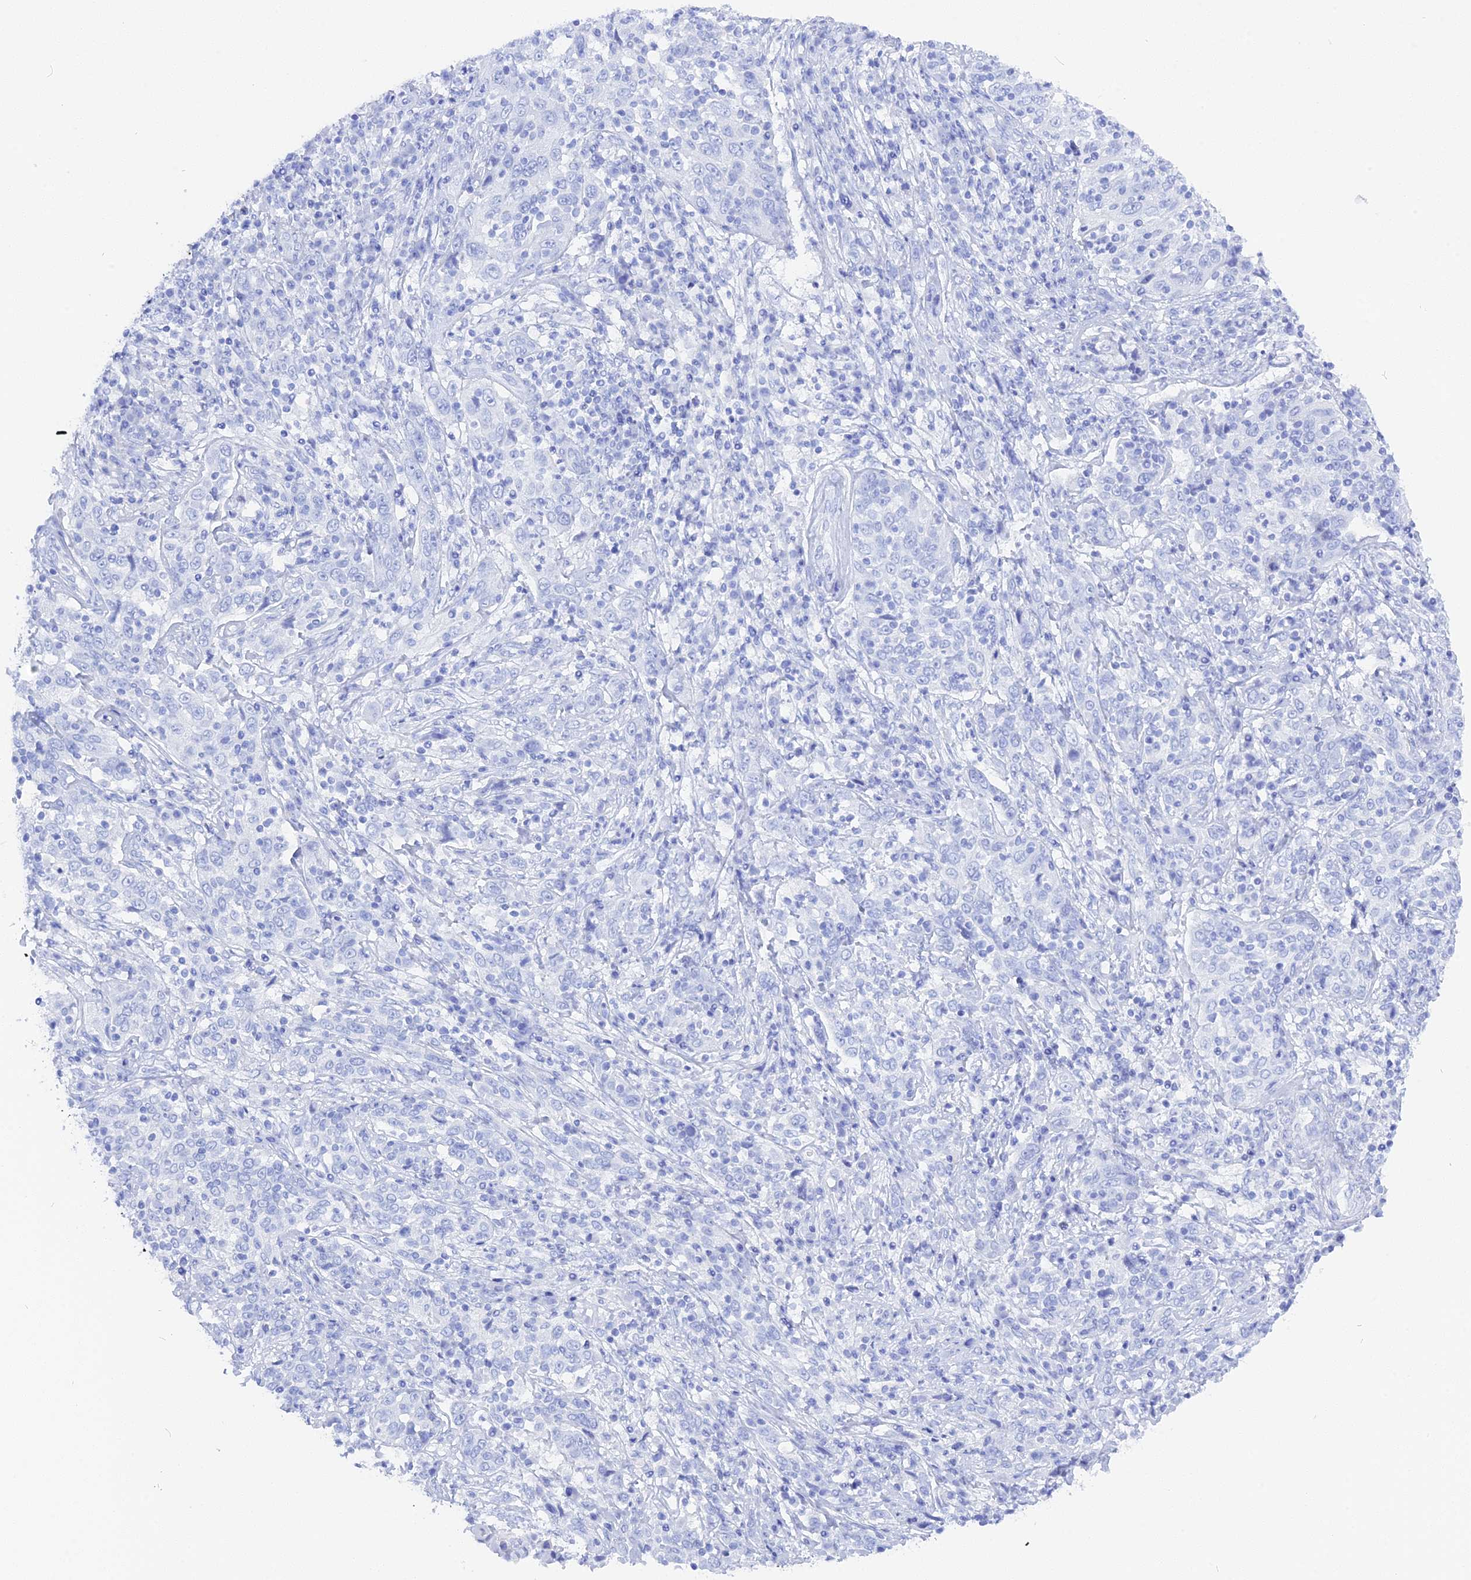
{"staining": {"intensity": "negative", "quantity": "none", "location": "none"}, "tissue": "cervical cancer", "cell_type": "Tumor cells", "image_type": "cancer", "snomed": [{"axis": "morphology", "description": "Squamous cell carcinoma, NOS"}, {"axis": "topography", "description": "Cervix"}], "caption": "Immunohistochemistry (IHC) image of cervical cancer stained for a protein (brown), which demonstrates no positivity in tumor cells.", "gene": "ADGRA1", "patient": {"sex": "female", "age": 46}}